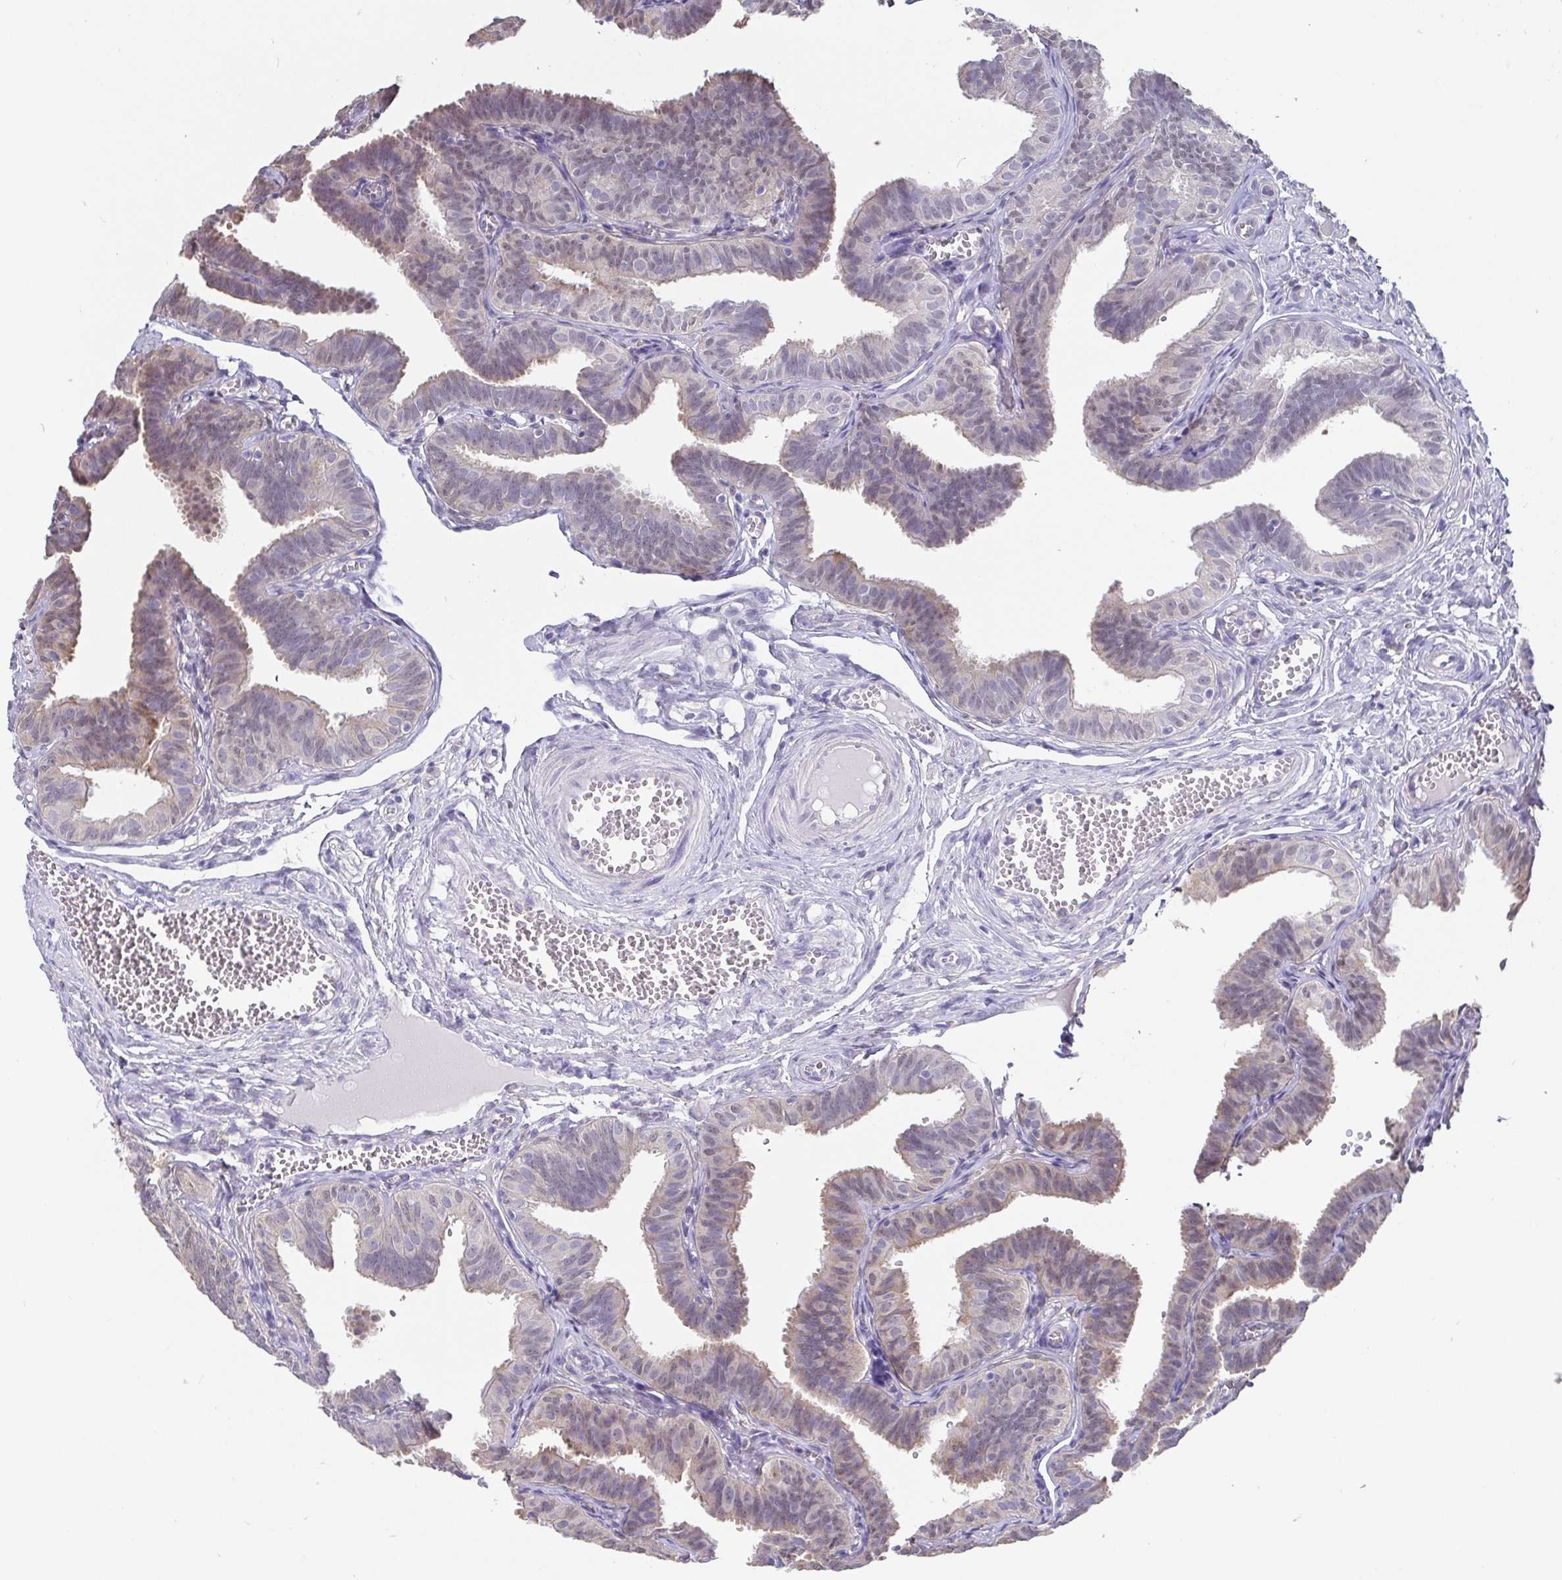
{"staining": {"intensity": "weak", "quantity": "<25%", "location": "cytoplasmic/membranous"}, "tissue": "fallopian tube", "cell_type": "Glandular cells", "image_type": "normal", "snomed": [{"axis": "morphology", "description": "Normal tissue, NOS"}, {"axis": "topography", "description": "Fallopian tube"}], "caption": "Glandular cells are negative for brown protein staining in benign fallopian tube. (Immunohistochemistry (ihc), brightfield microscopy, high magnification).", "gene": "IDH1", "patient": {"sex": "female", "age": 25}}